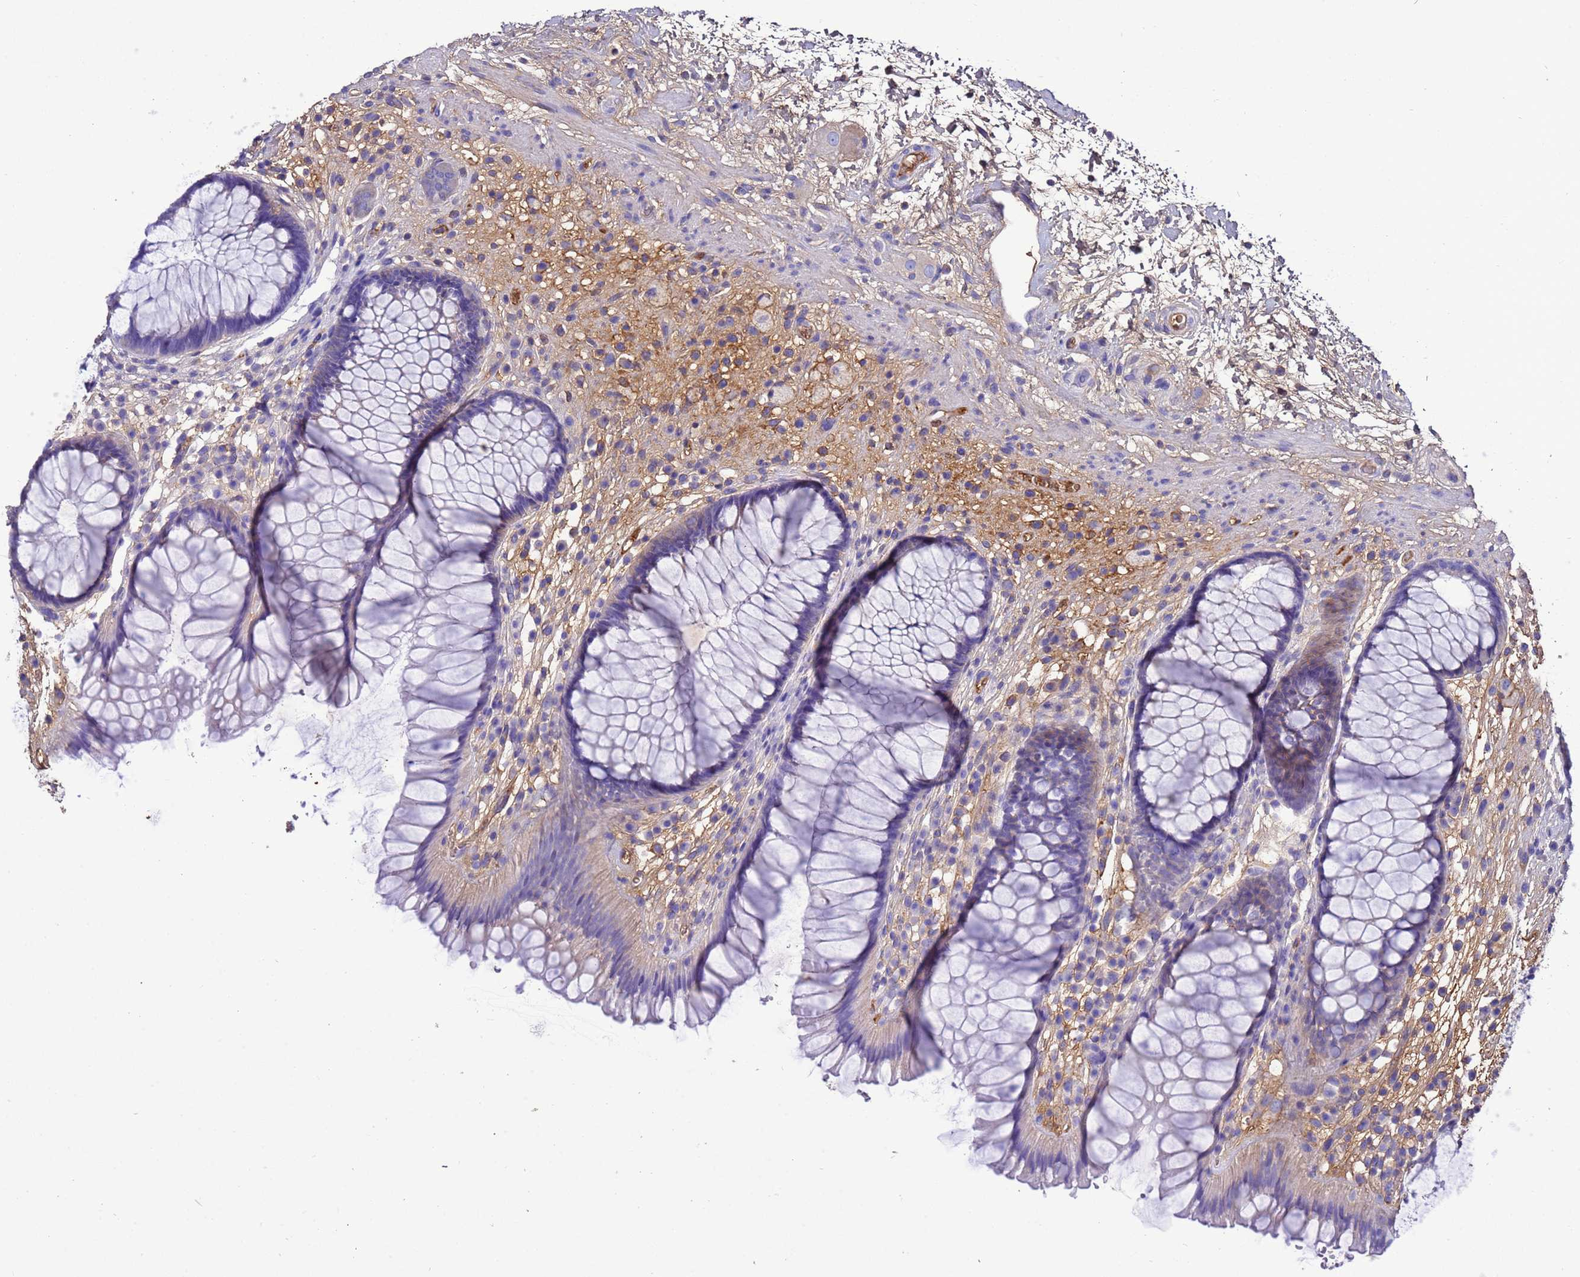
{"staining": {"intensity": "weak", "quantity": "<25%", "location": "cytoplasmic/membranous"}, "tissue": "rectum", "cell_type": "Glandular cells", "image_type": "normal", "snomed": [{"axis": "morphology", "description": "Normal tissue, NOS"}, {"axis": "topography", "description": "Rectum"}], "caption": "IHC image of benign human rectum stained for a protein (brown), which demonstrates no staining in glandular cells.", "gene": "H1", "patient": {"sex": "male", "age": 51}}